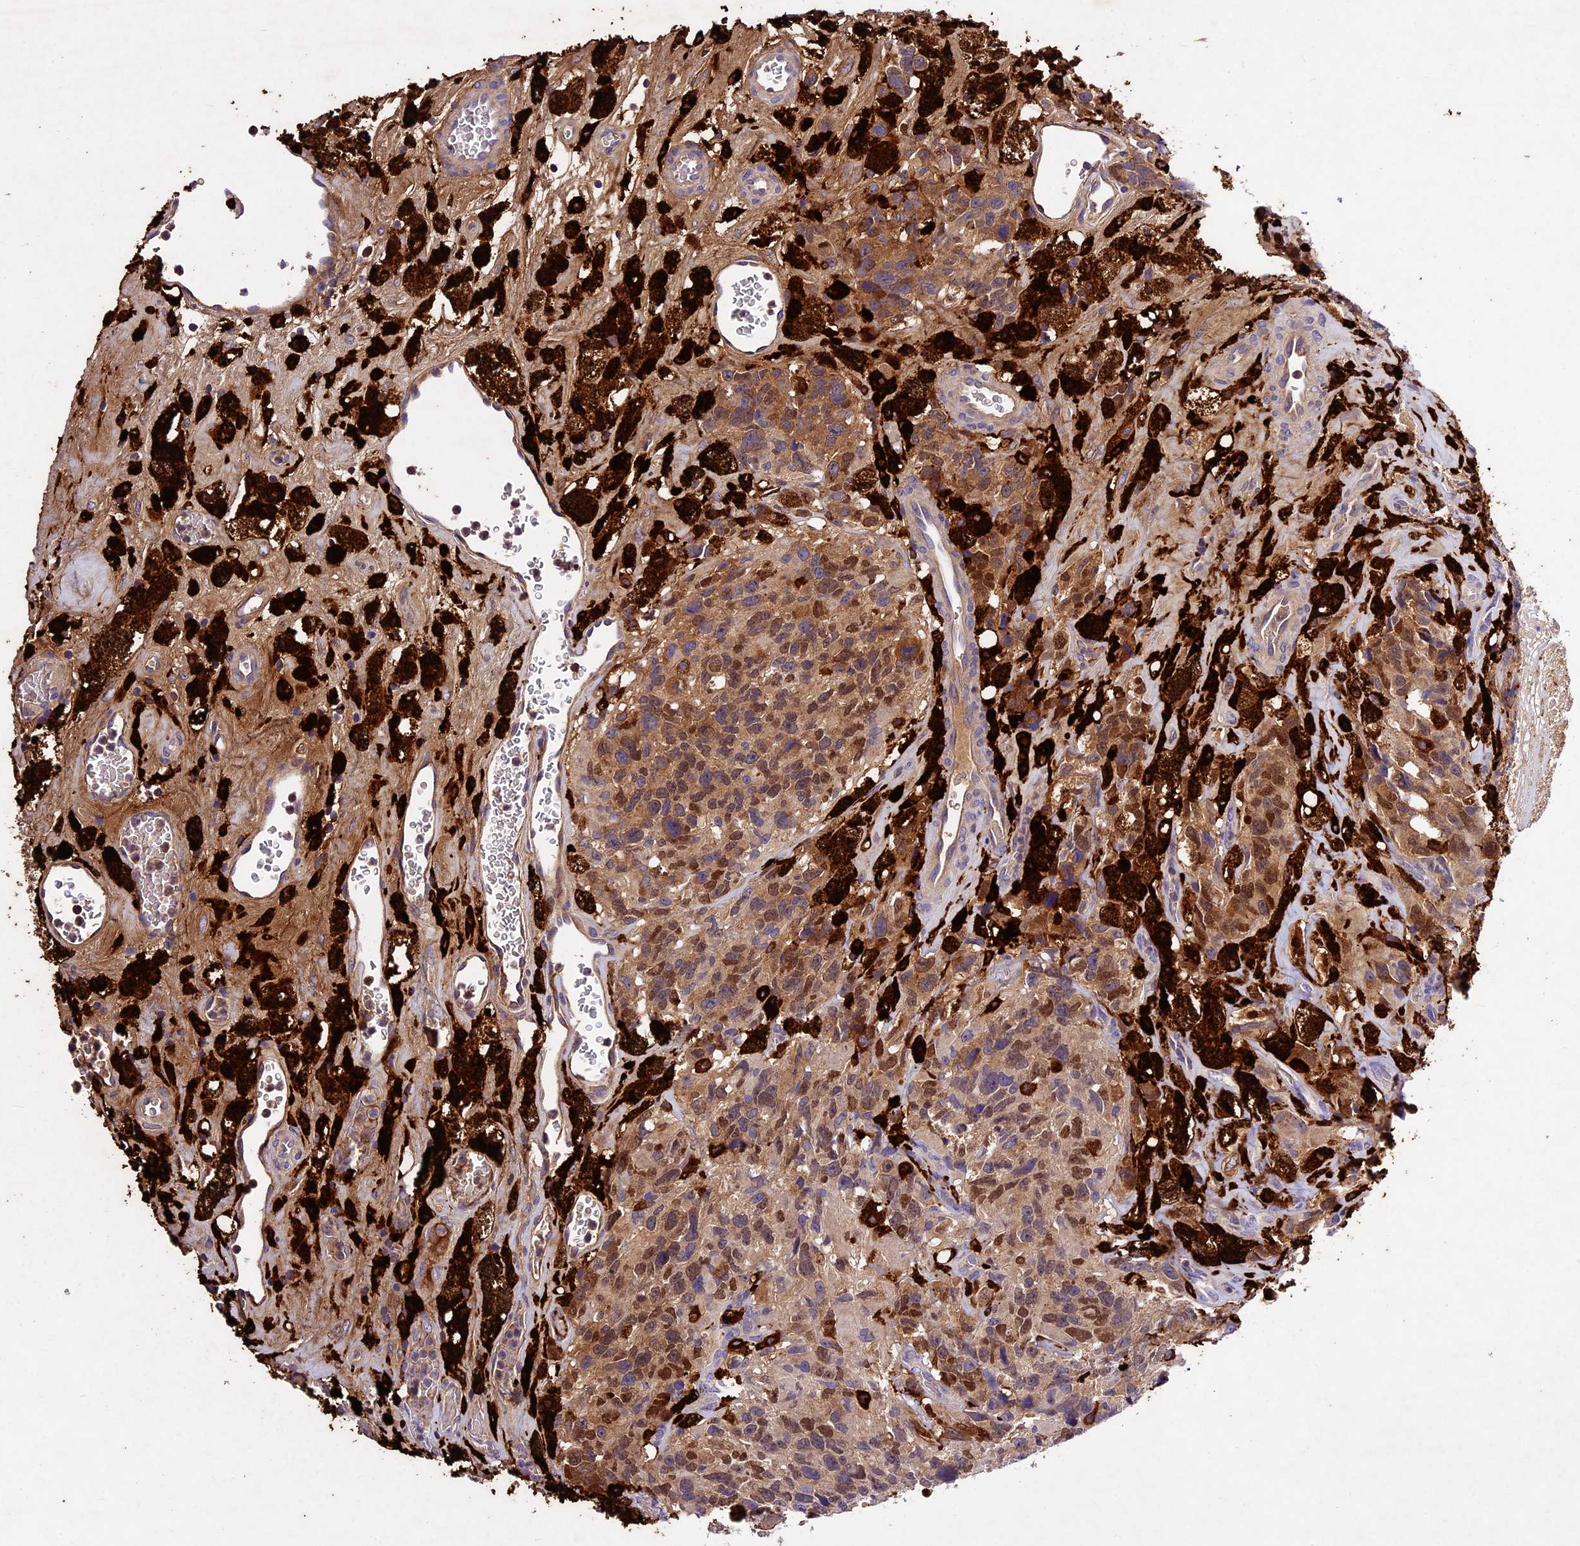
{"staining": {"intensity": "moderate", "quantity": ">75%", "location": "cytoplasmic/membranous,nuclear"}, "tissue": "glioma", "cell_type": "Tumor cells", "image_type": "cancer", "snomed": [{"axis": "morphology", "description": "Glioma, malignant, High grade"}, {"axis": "topography", "description": "Brain"}], "caption": "Human malignant glioma (high-grade) stained with a protein marker exhibits moderate staining in tumor cells.", "gene": "CILP2", "patient": {"sex": "male", "age": 76}}